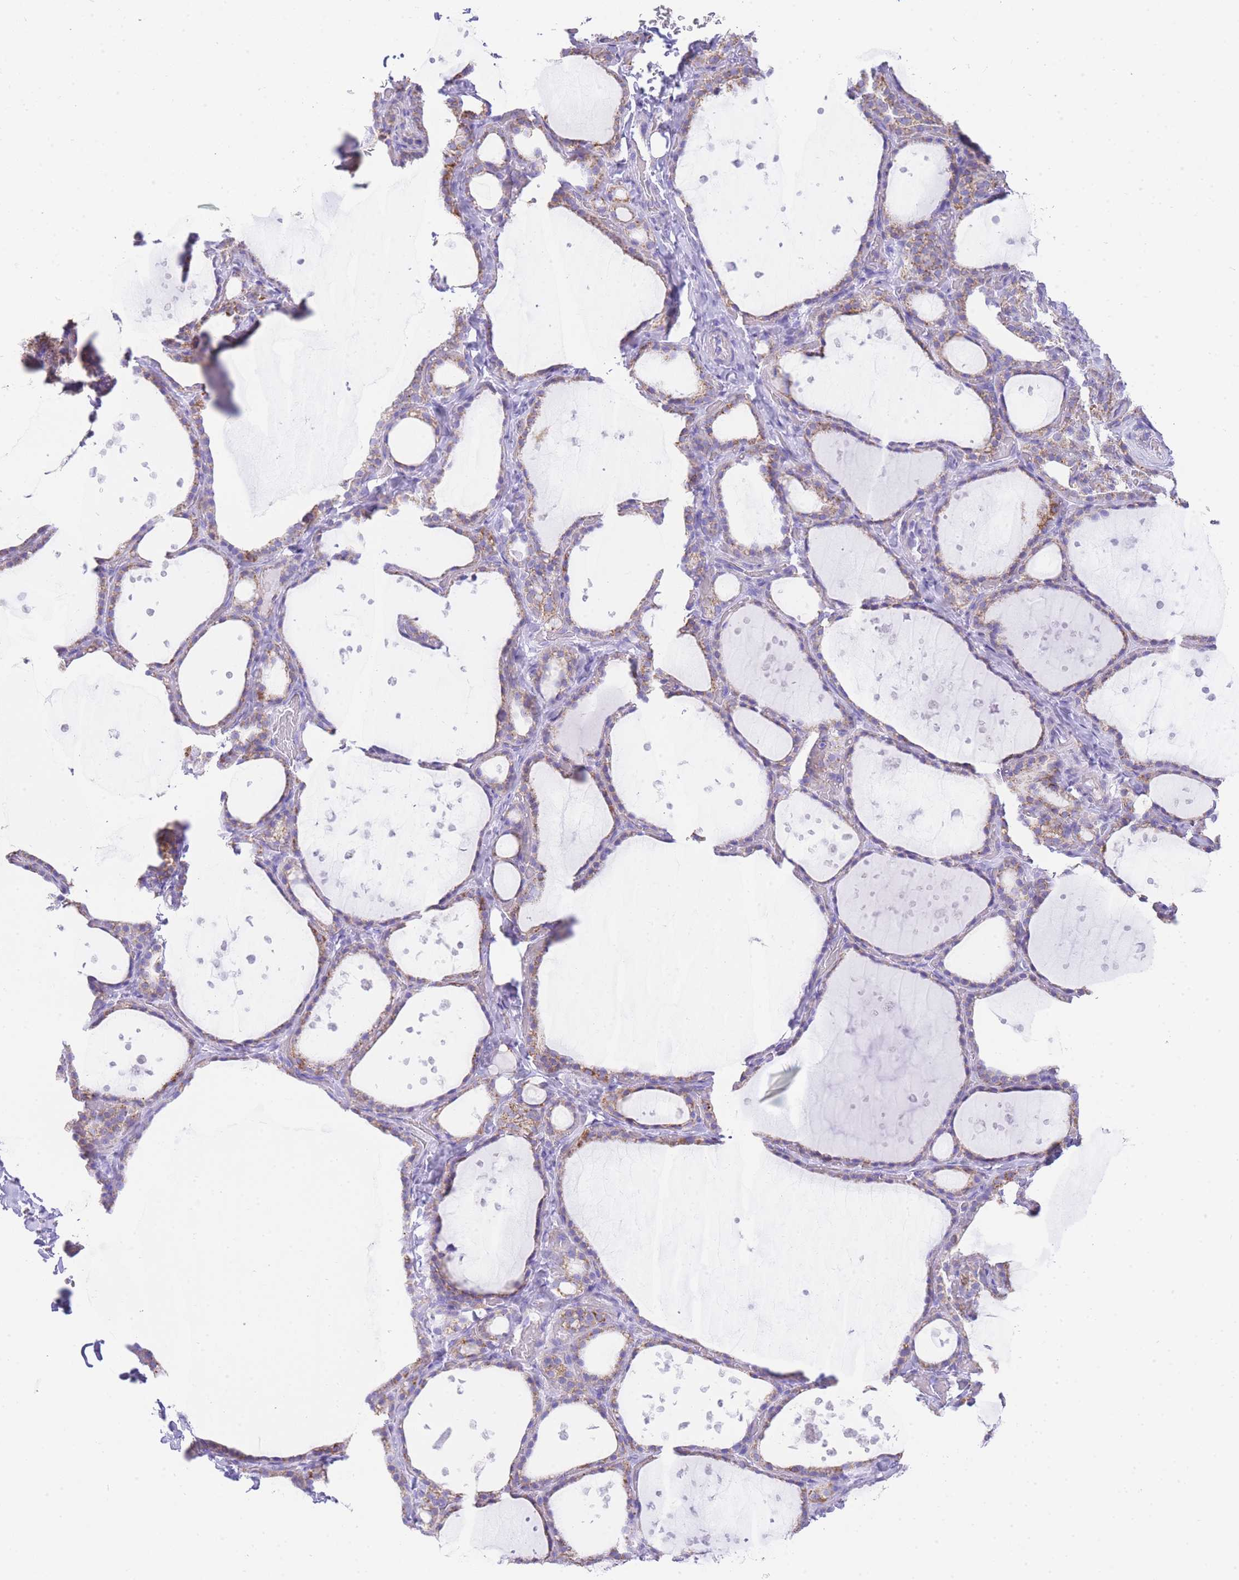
{"staining": {"intensity": "moderate", "quantity": "25%-75%", "location": "cytoplasmic/membranous"}, "tissue": "thyroid gland", "cell_type": "Glandular cells", "image_type": "normal", "snomed": [{"axis": "morphology", "description": "Normal tissue, NOS"}, {"axis": "topography", "description": "Thyroid gland"}], "caption": "IHC photomicrograph of unremarkable thyroid gland: human thyroid gland stained using immunohistochemistry (IHC) demonstrates medium levels of moderate protein expression localized specifically in the cytoplasmic/membranous of glandular cells, appearing as a cytoplasmic/membranous brown color.", "gene": "ACSM4", "patient": {"sex": "female", "age": 44}}